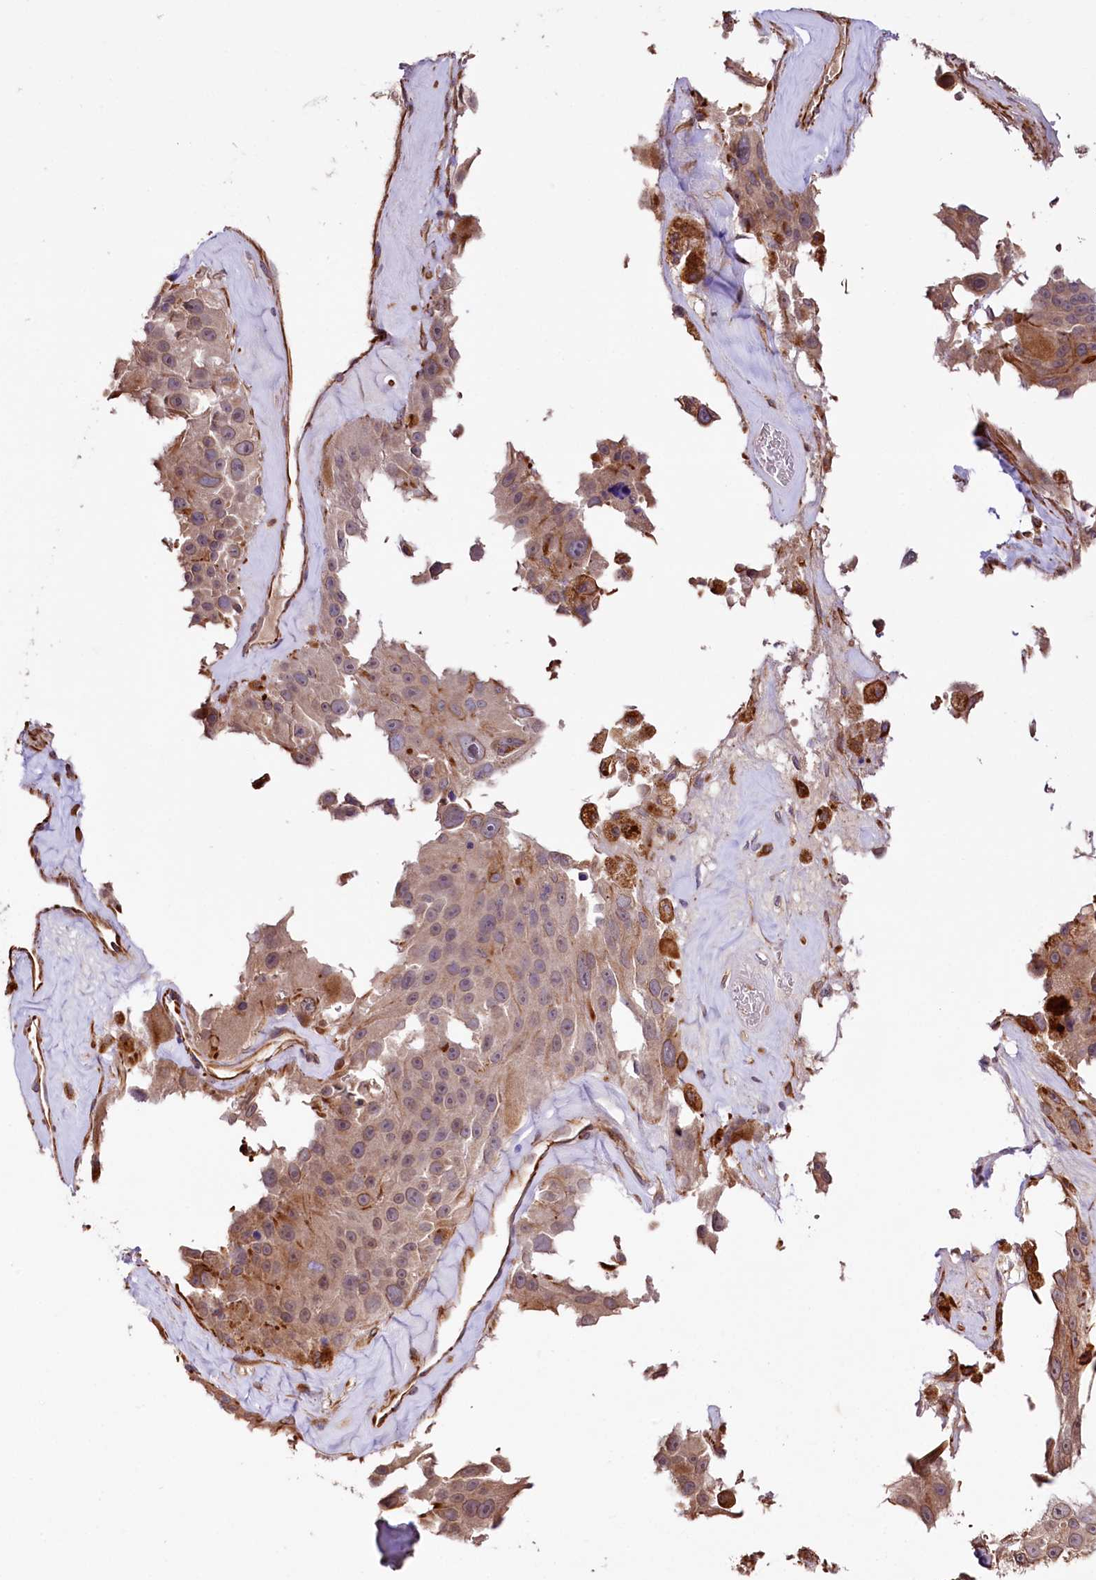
{"staining": {"intensity": "weak", "quantity": ">75%", "location": "cytoplasmic/membranous"}, "tissue": "melanoma", "cell_type": "Tumor cells", "image_type": "cancer", "snomed": [{"axis": "morphology", "description": "Malignant melanoma, Metastatic site"}, {"axis": "topography", "description": "Lymph node"}], "caption": "Immunohistochemistry (IHC) photomicrograph of melanoma stained for a protein (brown), which exhibits low levels of weak cytoplasmic/membranous staining in approximately >75% of tumor cells.", "gene": "TTC12", "patient": {"sex": "male", "age": 62}}